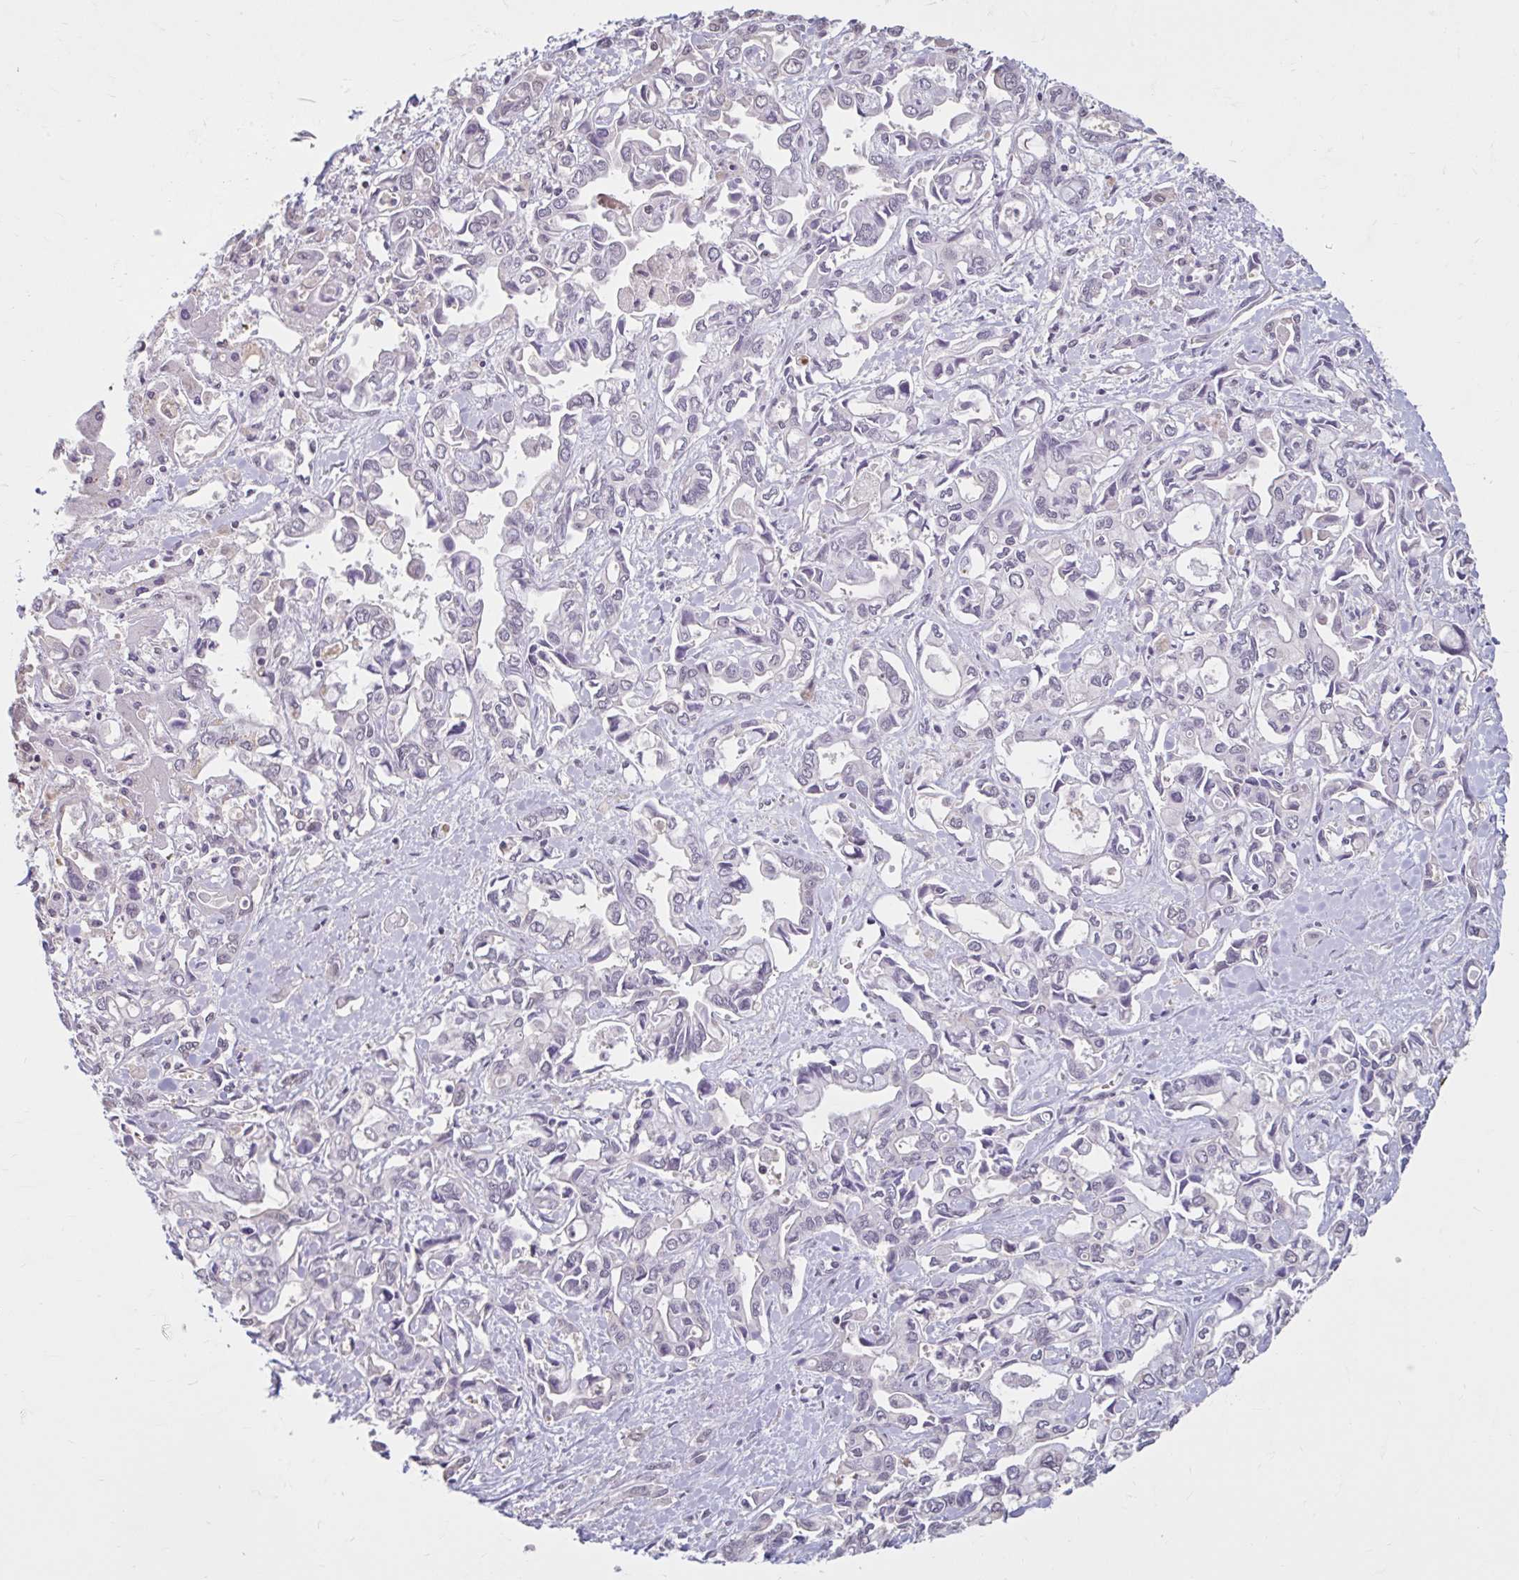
{"staining": {"intensity": "negative", "quantity": "none", "location": "none"}, "tissue": "liver cancer", "cell_type": "Tumor cells", "image_type": "cancer", "snomed": [{"axis": "morphology", "description": "Cholangiocarcinoma"}, {"axis": "topography", "description": "Liver"}], "caption": "Liver cholangiocarcinoma was stained to show a protein in brown. There is no significant positivity in tumor cells. (DAB immunohistochemistry visualized using brightfield microscopy, high magnification).", "gene": "CDH19", "patient": {"sex": "female", "age": 64}}